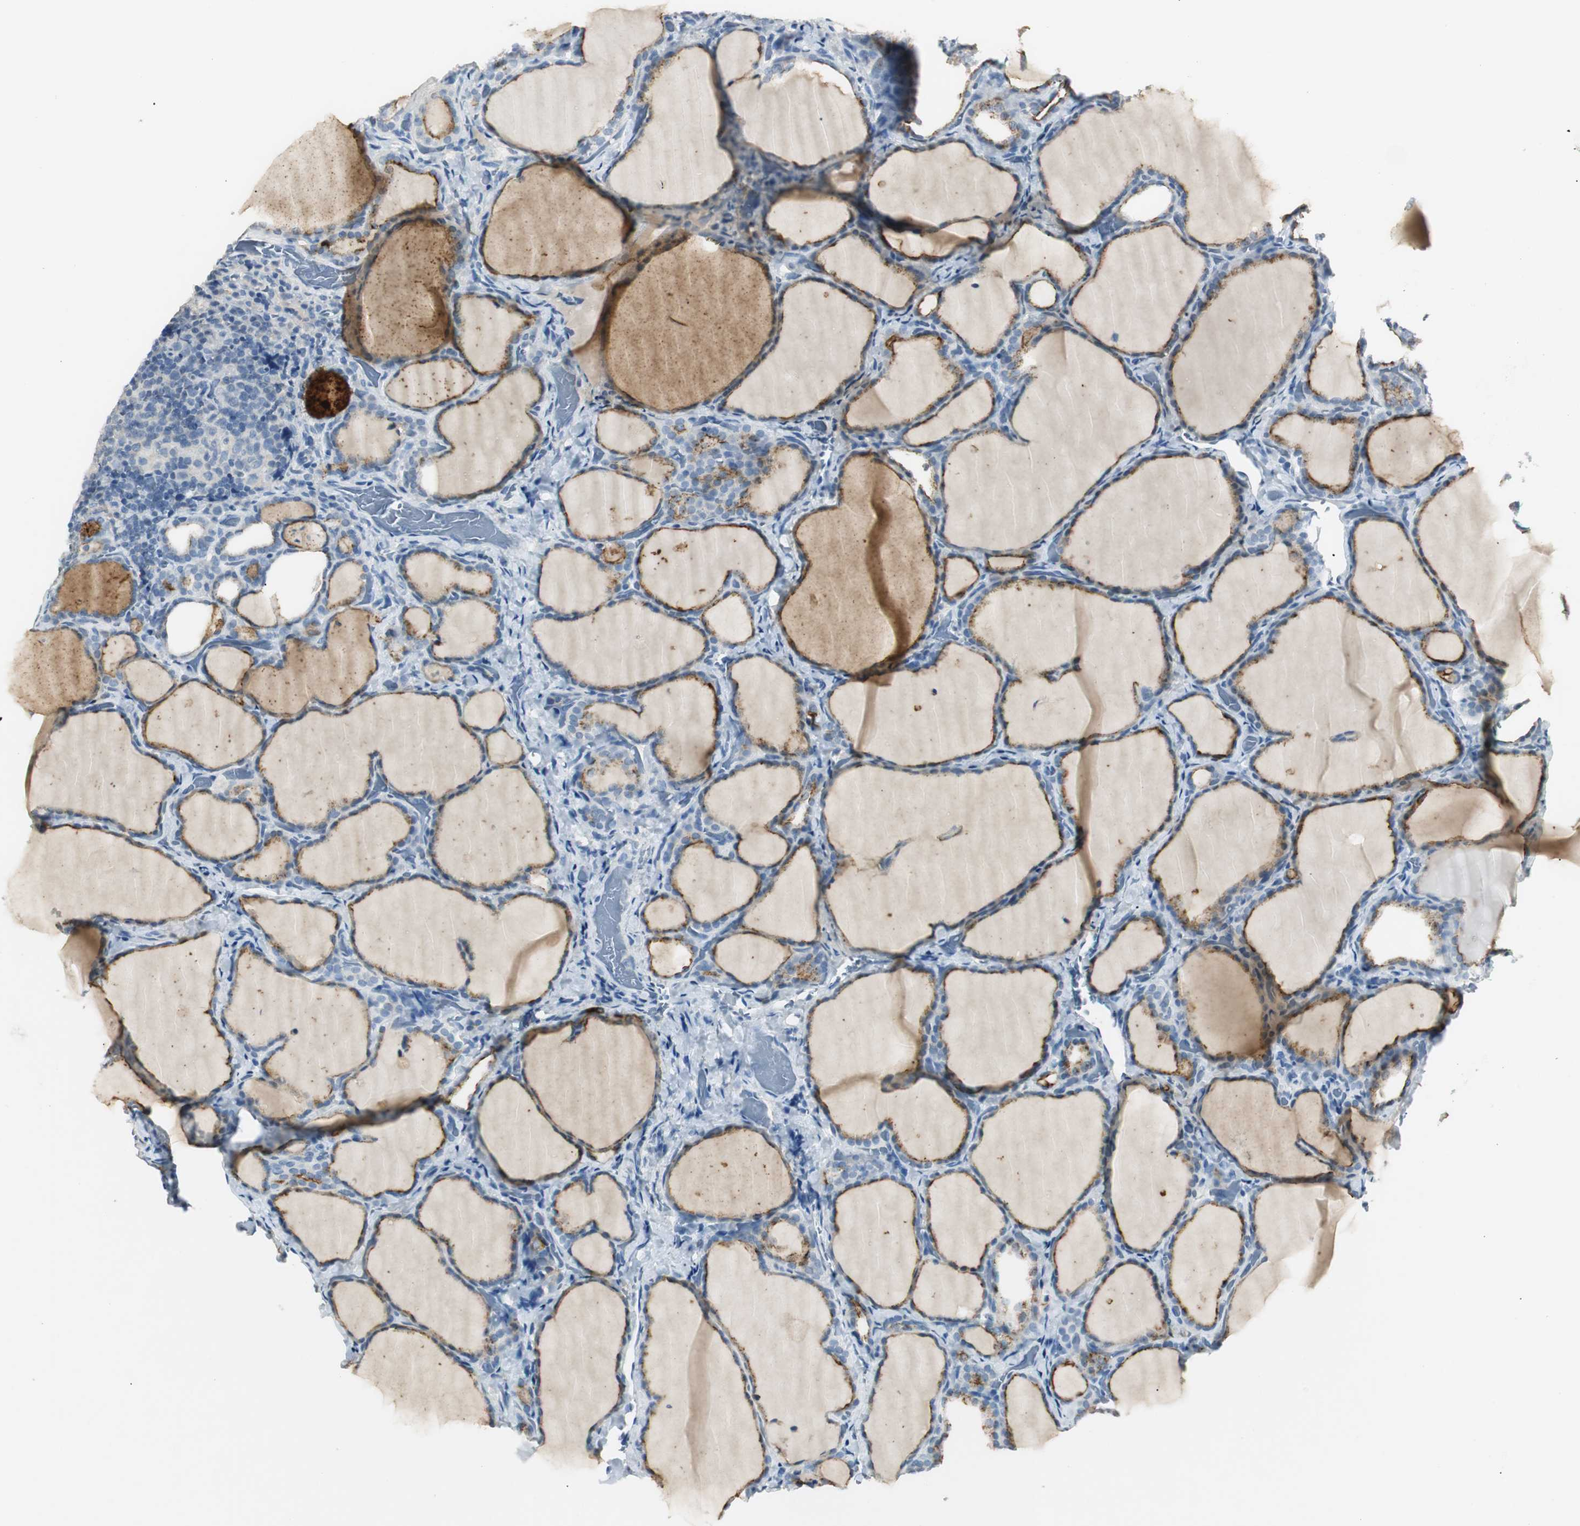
{"staining": {"intensity": "moderate", "quantity": ">75%", "location": "cytoplasmic/membranous"}, "tissue": "thyroid cancer", "cell_type": "Tumor cells", "image_type": "cancer", "snomed": [{"axis": "morphology", "description": "Papillary adenocarcinoma, NOS"}, {"axis": "topography", "description": "Thyroid gland"}], "caption": "Tumor cells reveal medium levels of moderate cytoplasmic/membranous staining in approximately >75% of cells in thyroid cancer.", "gene": "LRP2", "patient": {"sex": "female", "age": 30}}